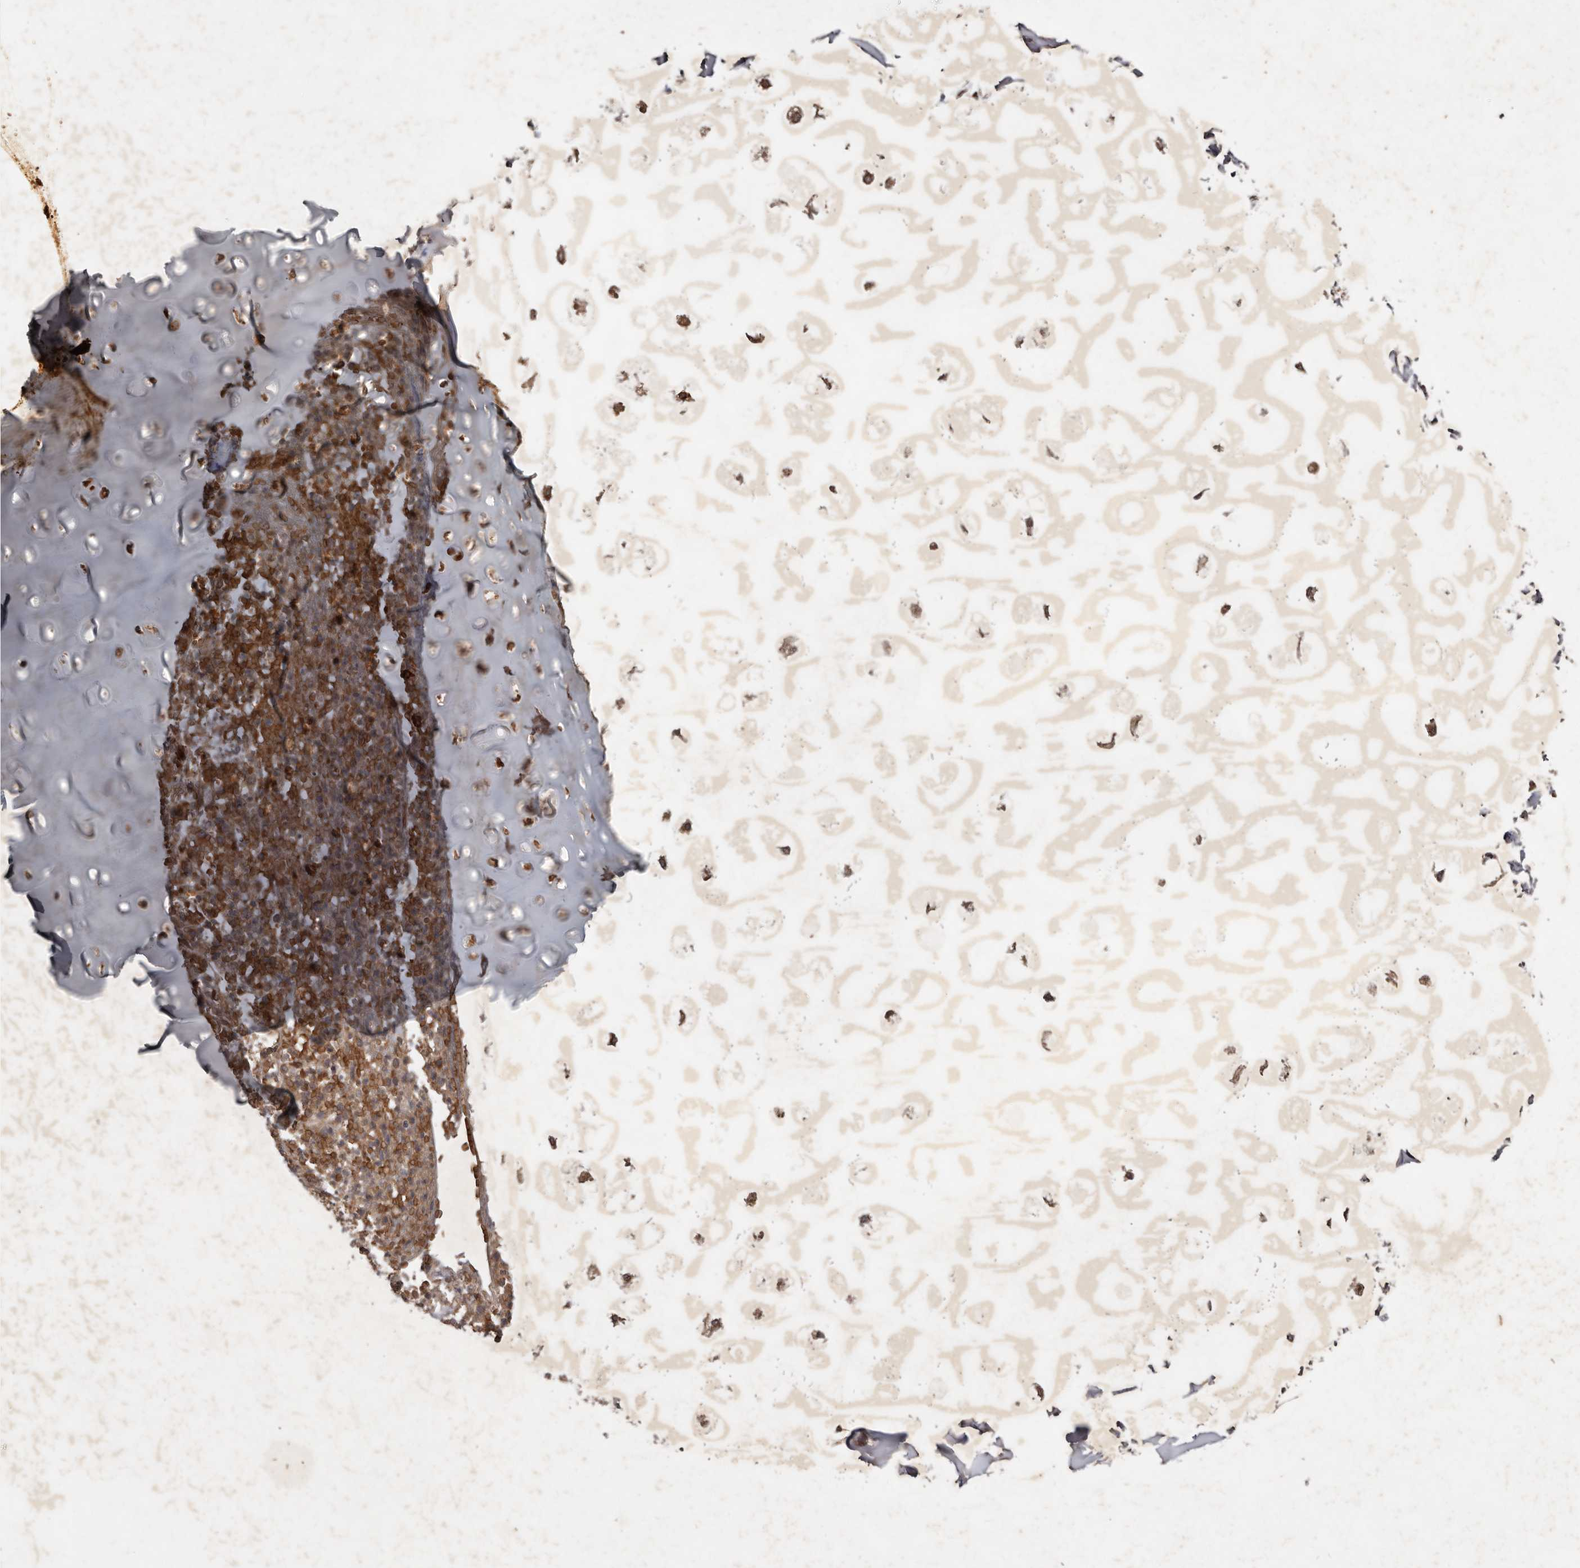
{"staining": {"intensity": "moderate", "quantity": ">75%", "location": "cytoplasmic/membranous"}, "tissue": "soft tissue", "cell_type": "Chondrocytes", "image_type": "normal", "snomed": [{"axis": "morphology", "description": "Normal tissue, NOS"}, {"axis": "morphology", "description": "Basal cell carcinoma"}, {"axis": "topography", "description": "Cartilage tissue"}, {"axis": "topography", "description": "Nasopharynx"}, {"axis": "topography", "description": "Oral tissue"}], "caption": "Moderate cytoplasmic/membranous positivity is identified in approximately >75% of chondrocytes in unremarkable soft tissue.", "gene": "STK36", "patient": {"sex": "female", "age": 77}}